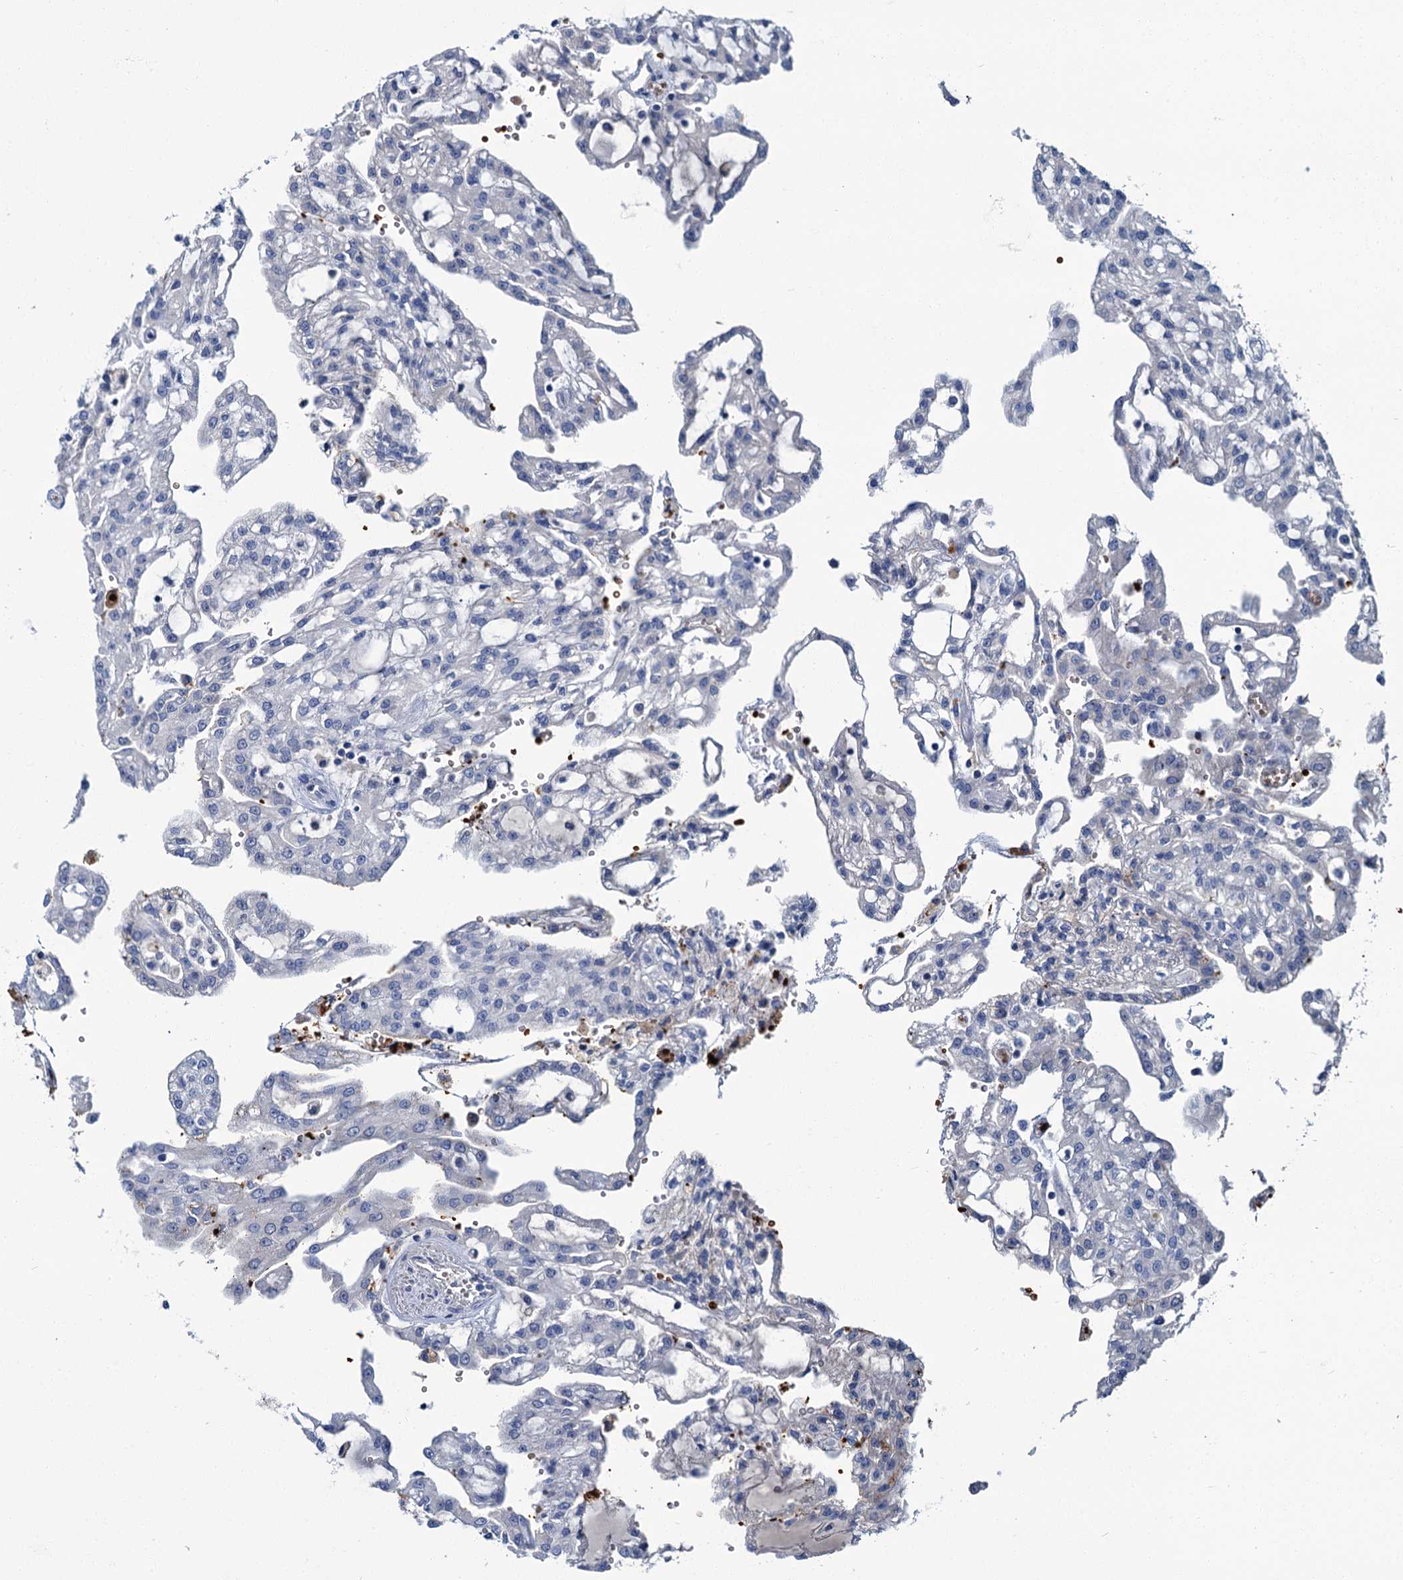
{"staining": {"intensity": "negative", "quantity": "none", "location": "none"}, "tissue": "renal cancer", "cell_type": "Tumor cells", "image_type": "cancer", "snomed": [{"axis": "morphology", "description": "Adenocarcinoma, NOS"}, {"axis": "topography", "description": "Kidney"}], "caption": "IHC of human renal adenocarcinoma demonstrates no positivity in tumor cells.", "gene": "ATG2A", "patient": {"sex": "male", "age": 63}}